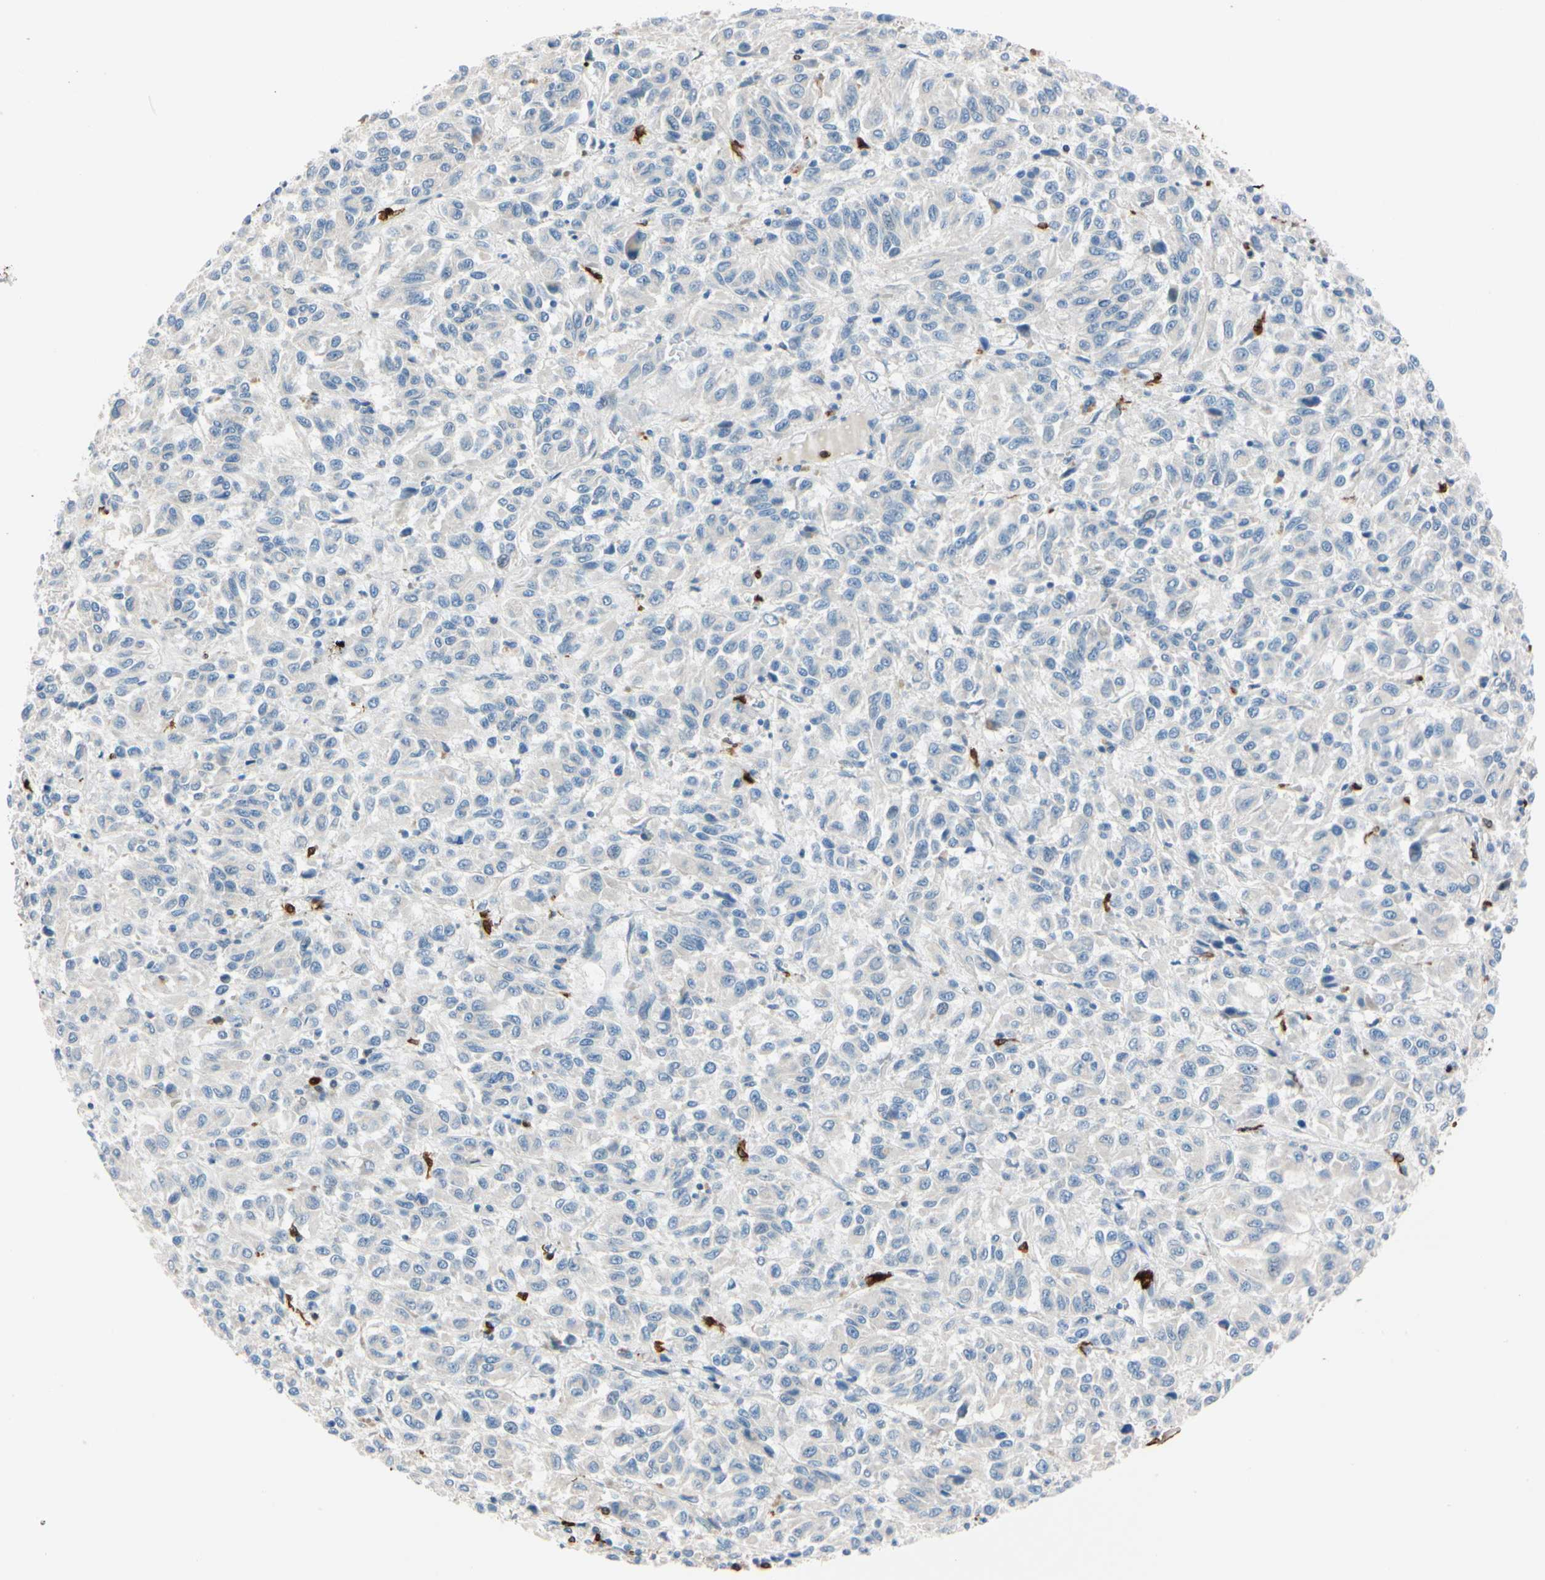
{"staining": {"intensity": "negative", "quantity": "none", "location": "none"}, "tissue": "melanoma", "cell_type": "Tumor cells", "image_type": "cancer", "snomed": [{"axis": "morphology", "description": "Malignant melanoma, Metastatic site"}, {"axis": "topography", "description": "Lung"}], "caption": "Malignant melanoma (metastatic site) was stained to show a protein in brown. There is no significant staining in tumor cells.", "gene": "TRAF5", "patient": {"sex": "male", "age": 64}}